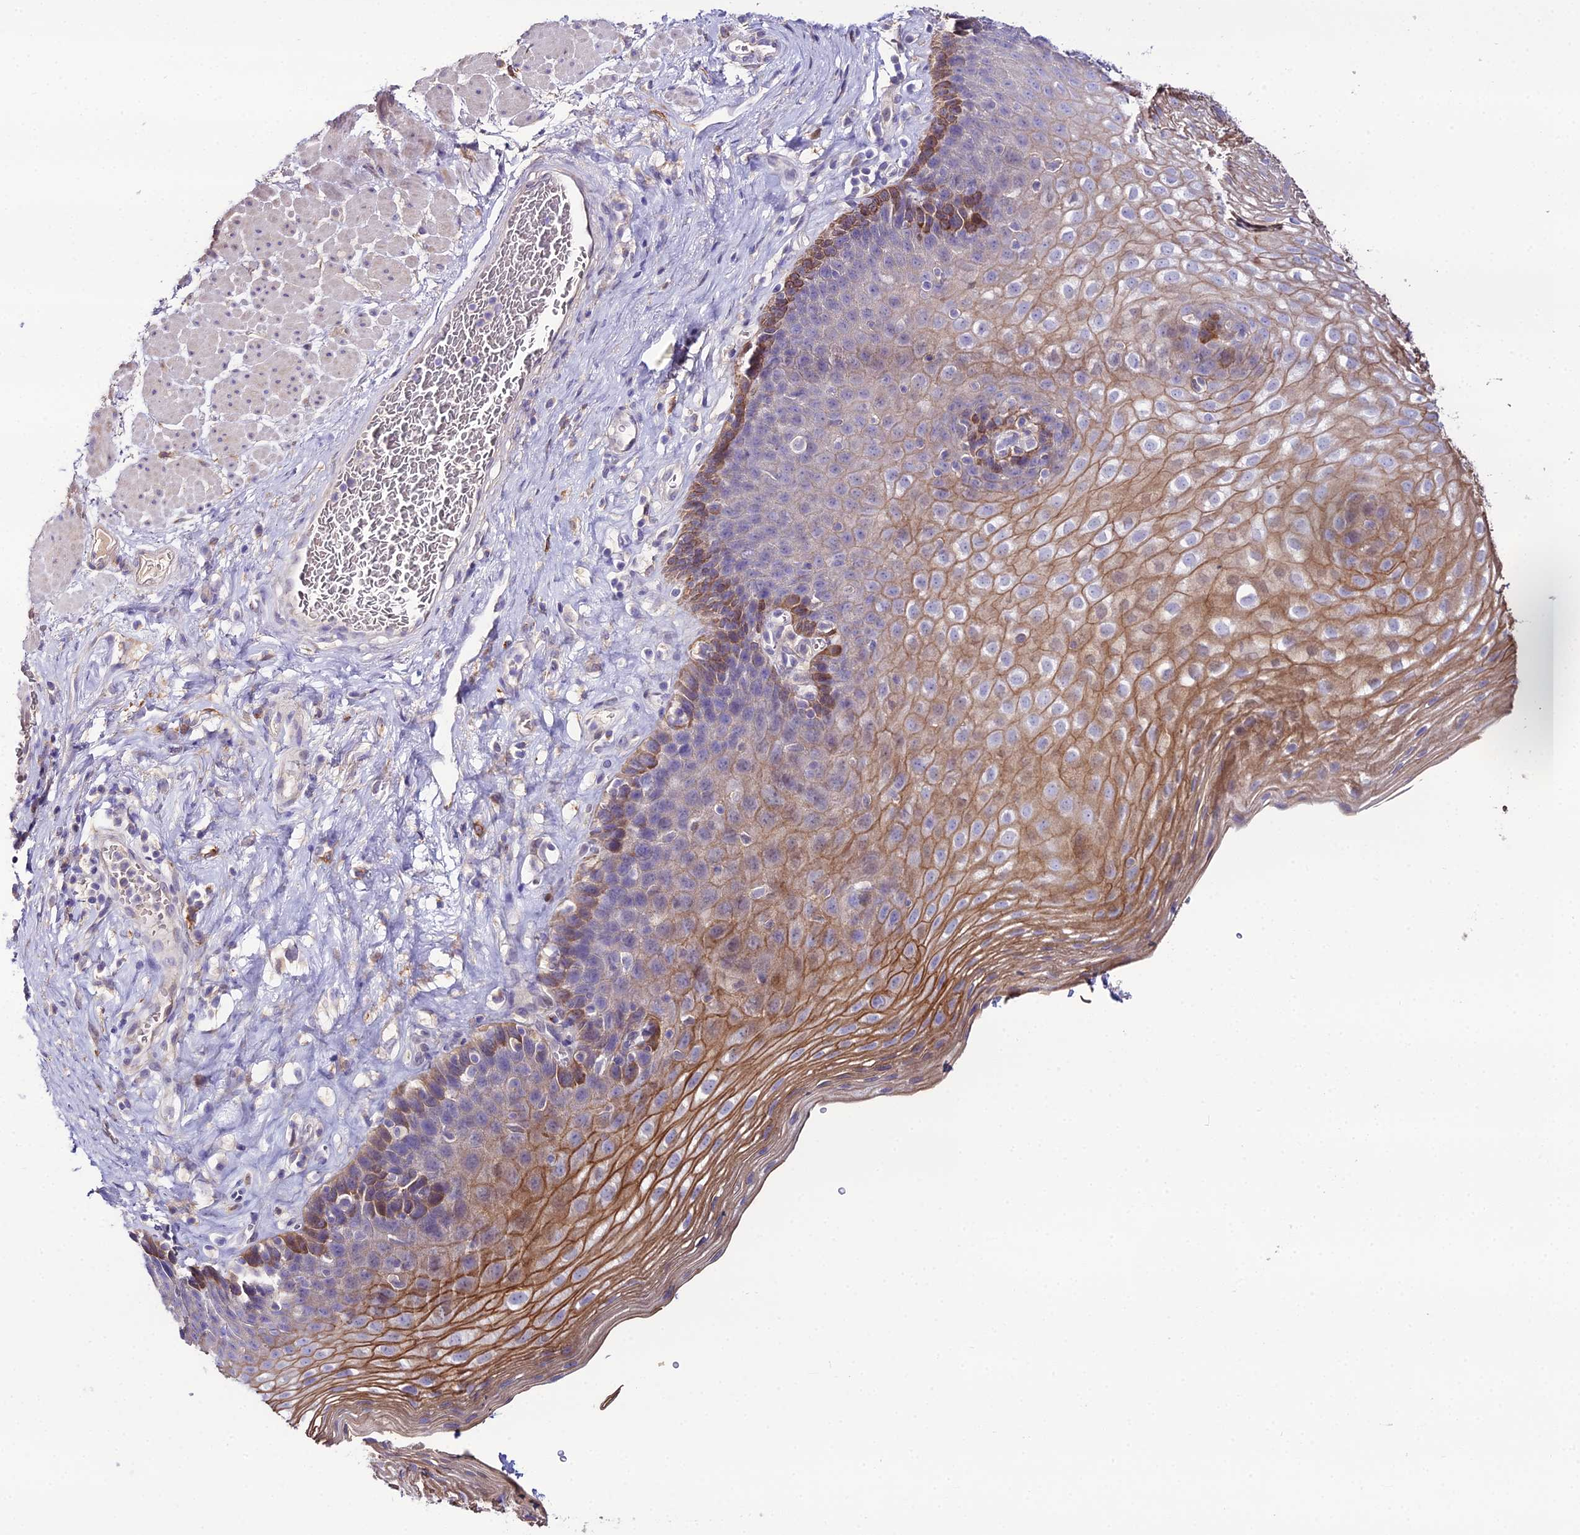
{"staining": {"intensity": "moderate", "quantity": "25%-75%", "location": "cytoplasmic/membranous"}, "tissue": "esophagus", "cell_type": "Squamous epithelial cells", "image_type": "normal", "snomed": [{"axis": "morphology", "description": "Normal tissue, NOS"}, {"axis": "topography", "description": "Esophagus"}], "caption": "An image of human esophagus stained for a protein demonstrates moderate cytoplasmic/membranous brown staining in squamous epithelial cells.", "gene": "MB21D2", "patient": {"sex": "female", "age": 66}}